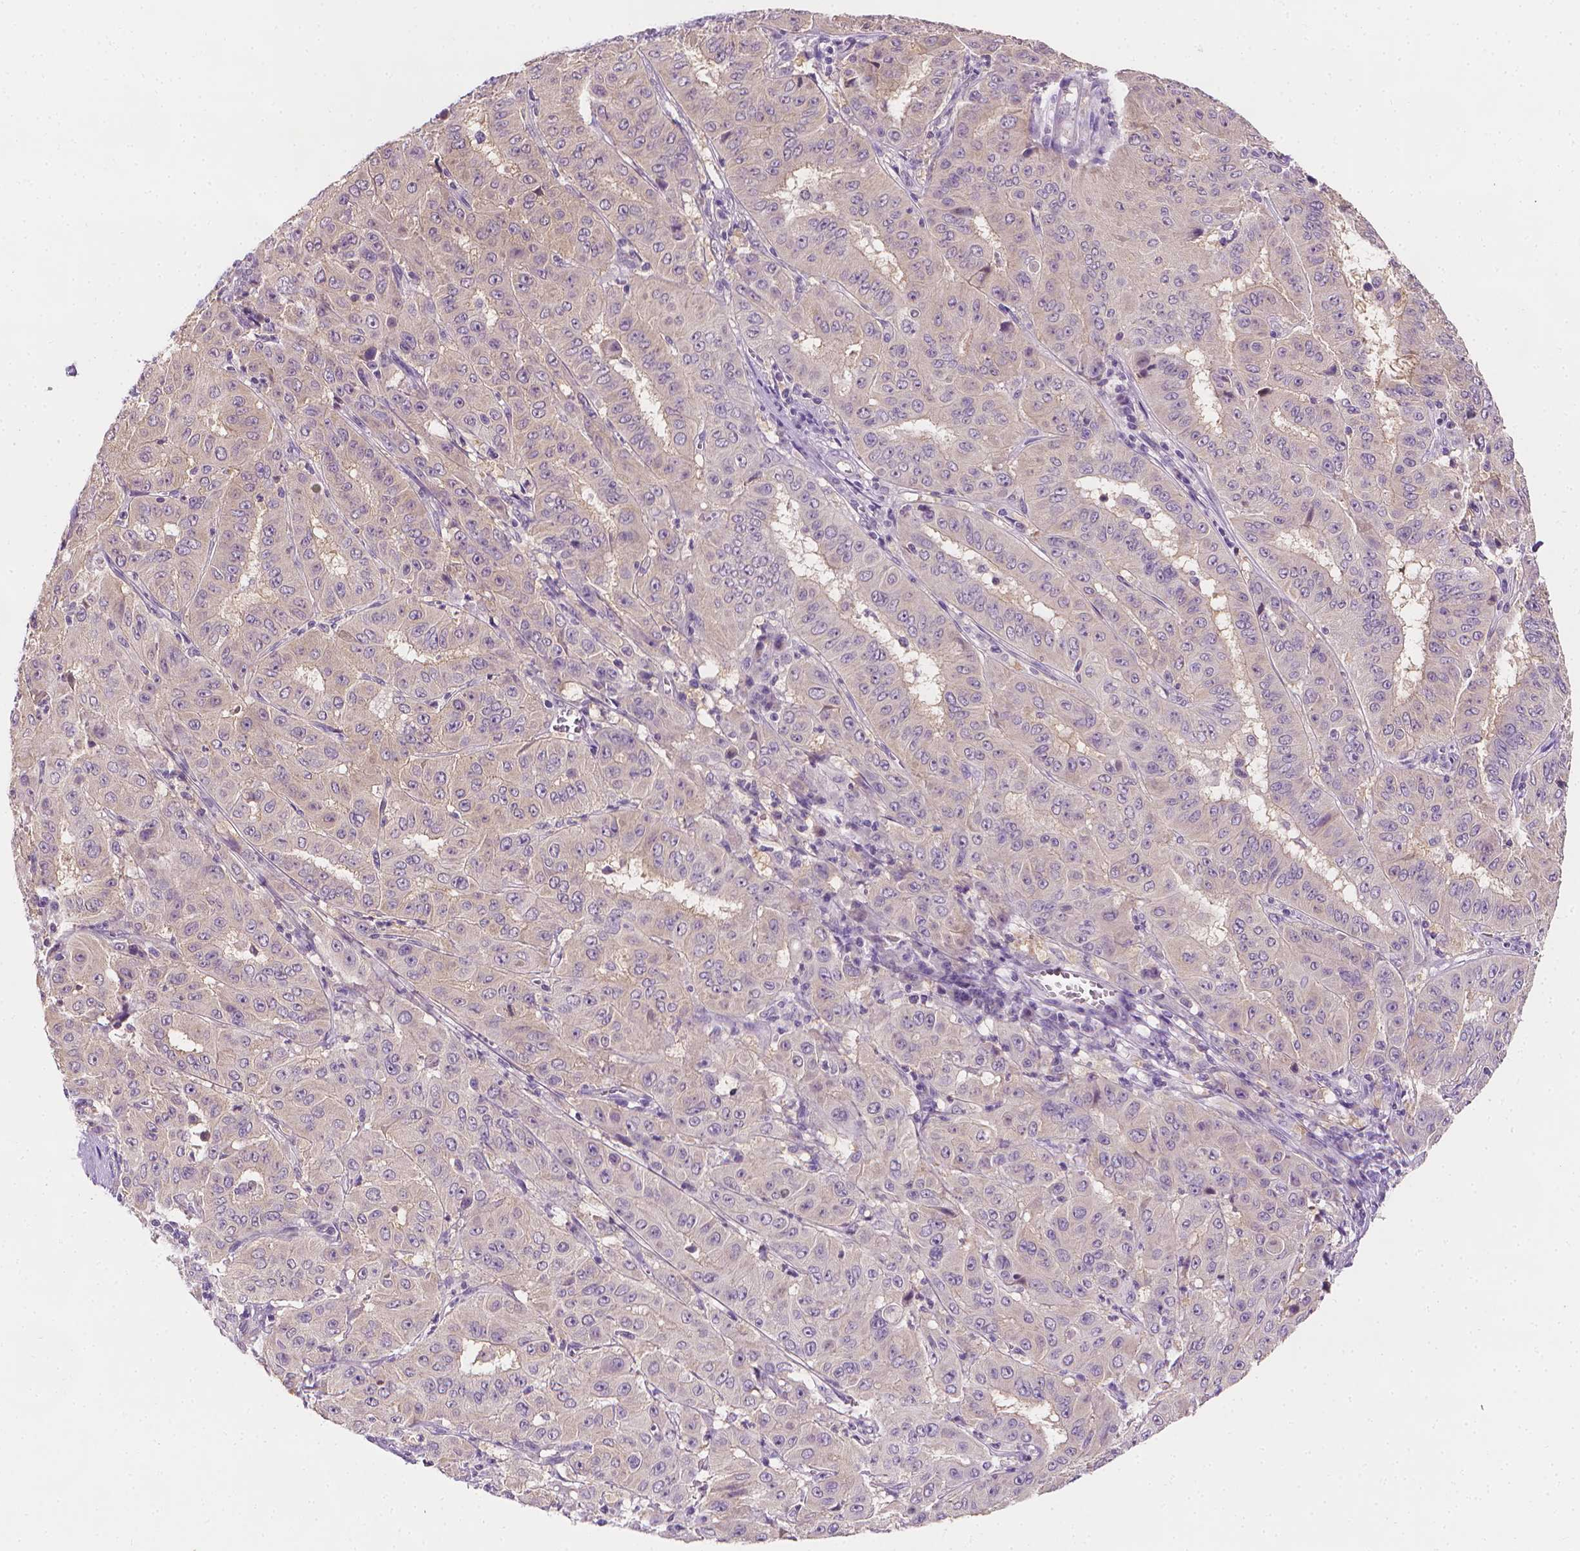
{"staining": {"intensity": "negative", "quantity": "none", "location": "none"}, "tissue": "pancreatic cancer", "cell_type": "Tumor cells", "image_type": "cancer", "snomed": [{"axis": "morphology", "description": "Adenocarcinoma, NOS"}, {"axis": "topography", "description": "Pancreas"}], "caption": "The IHC photomicrograph has no significant positivity in tumor cells of pancreatic cancer (adenocarcinoma) tissue.", "gene": "FASN", "patient": {"sex": "male", "age": 63}}